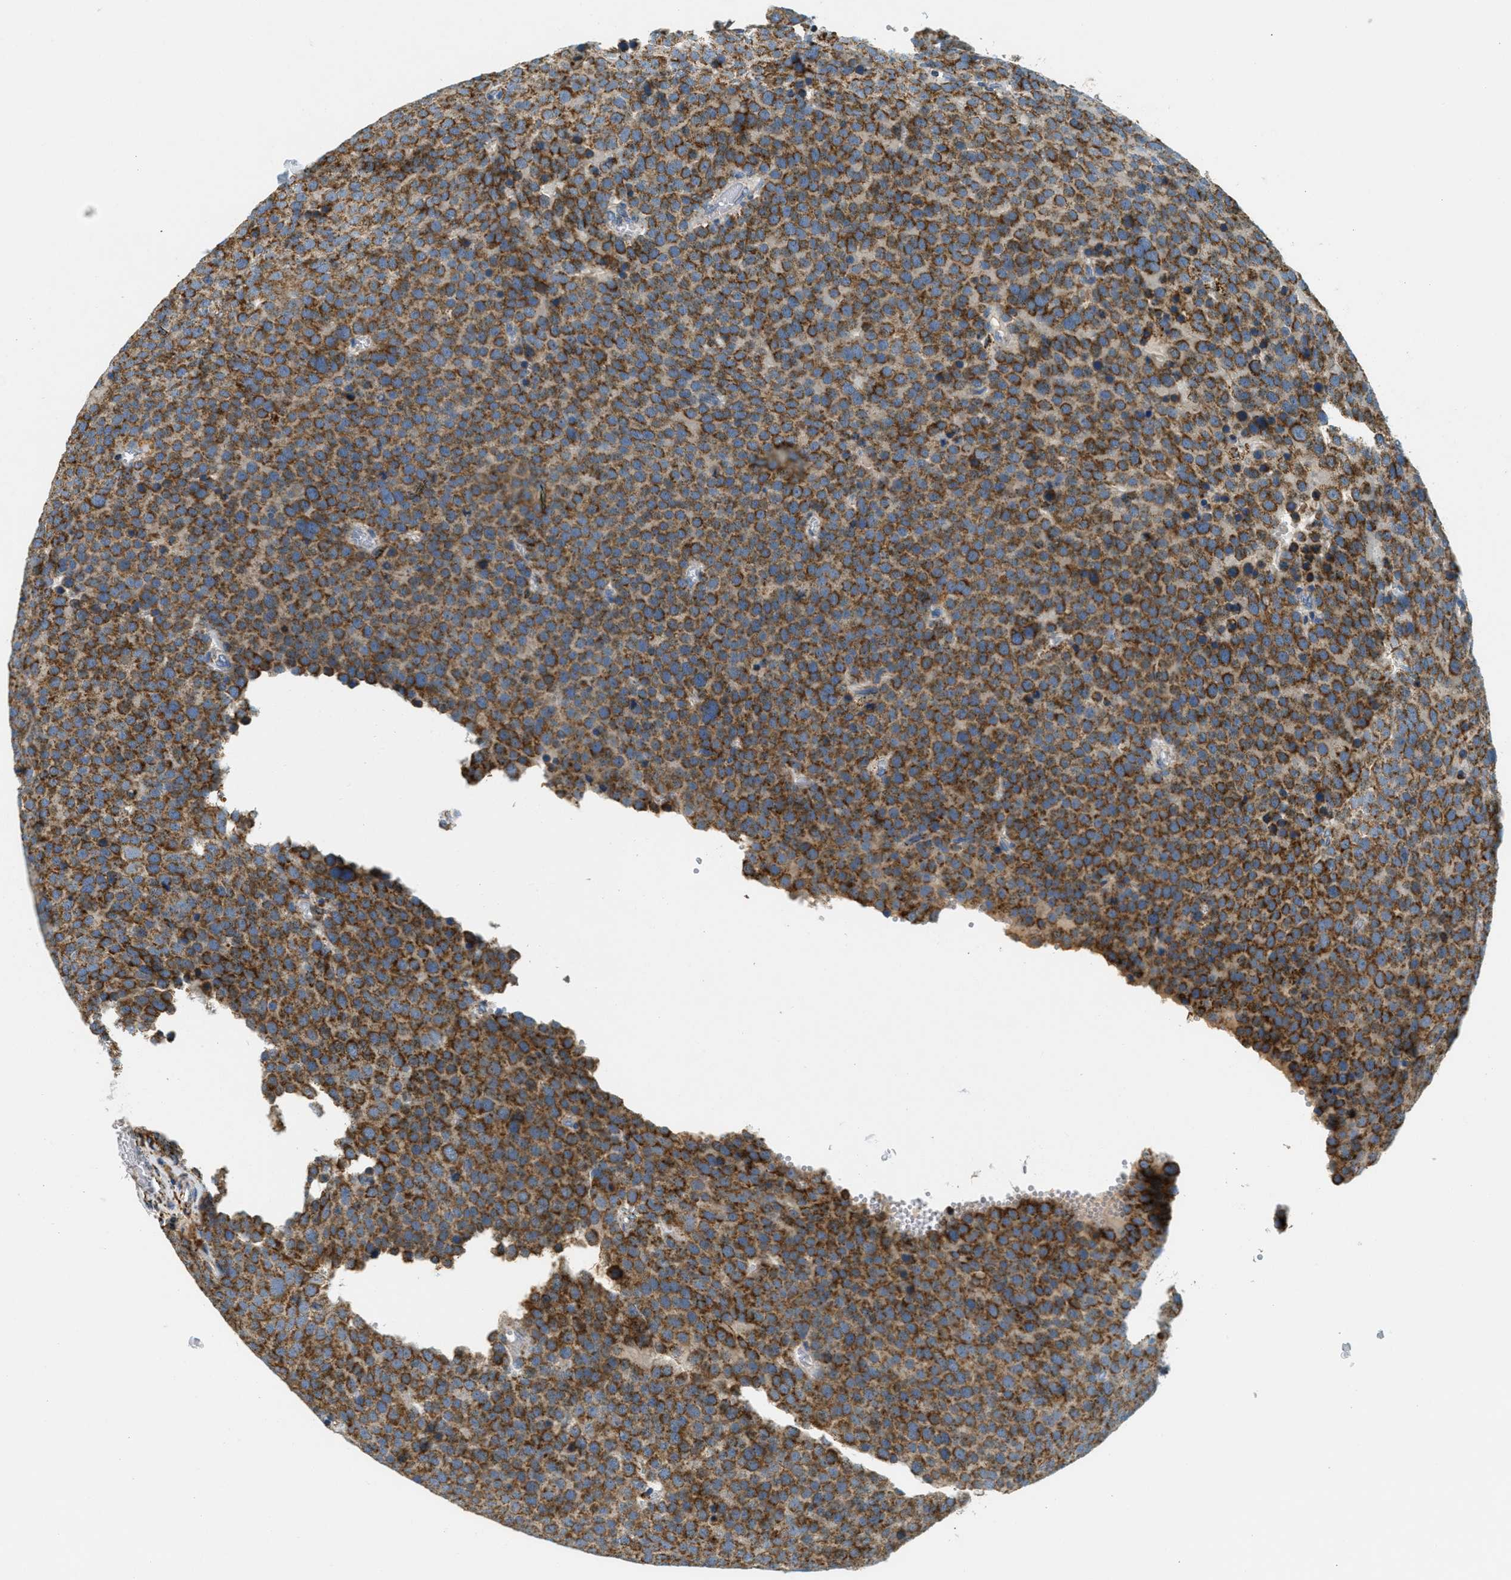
{"staining": {"intensity": "moderate", "quantity": ">75%", "location": "cytoplasmic/membranous"}, "tissue": "testis cancer", "cell_type": "Tumor cells", "image_type": "cancer", "snomed": [{"axis": "morphology", "description": "Normal tissue, NOS"}, {"axis": "morphology", "description": "Seminoma, NOS"}, {"axis": "topography", "description": "Testis"}], "caption": "Tumor cells demonstrate moderate cytoplasmic/membranous staining in about >75% of cells in testis cancer.", "gene": "HLCS", "patient": {"sex": "male", "age": 71}}